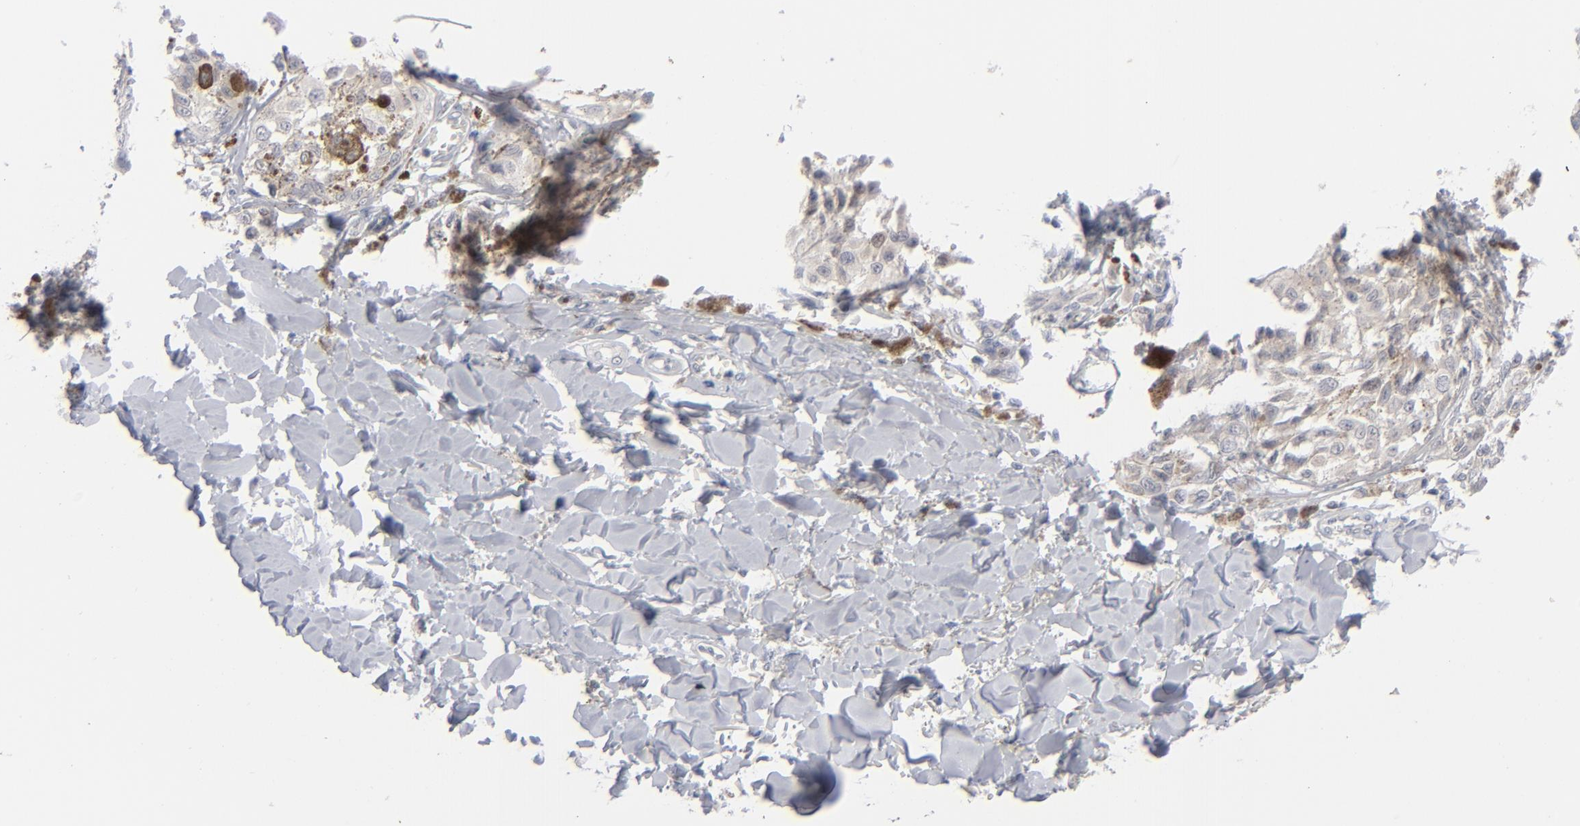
{"staining": {"intensity": "negative", "quantity": "none", "location": "none"}, "tissue": "melanoma", "cell_type": "Tumor cells", "image_type": "cancer", "snomed": [{"axis": "morphology", "description": "Malignant melanoma, NOS"}, {"axis": "topography", "description": "Skin"}], "caption": "A photomicrograph of human malignant melanoma is negative for staining in tumor cells.", "gene": "POF1B", "patient": {"sex": "female", "age": 82}}